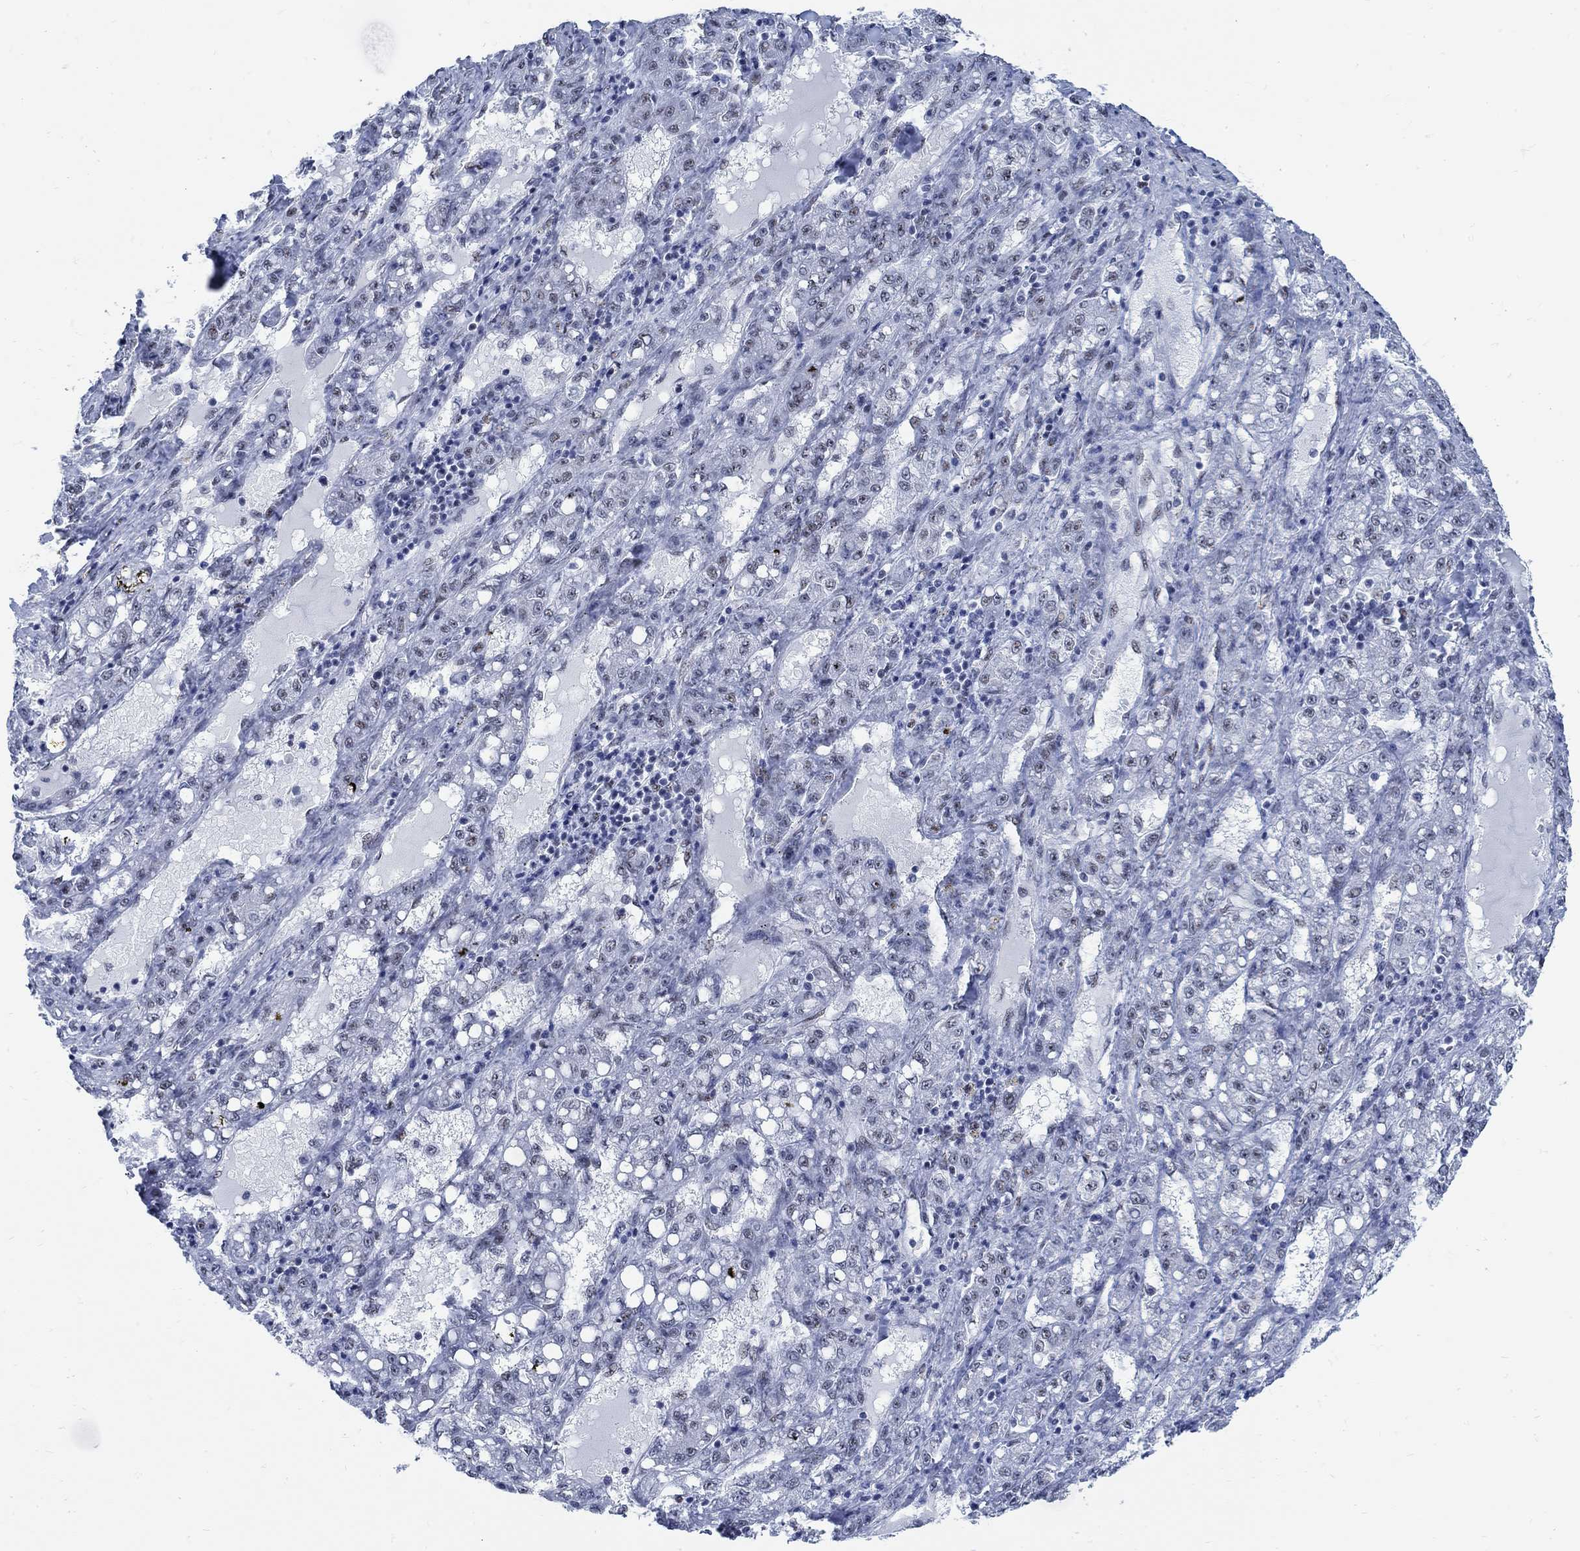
{"staining": {"intensity": "weak", "quantity": "<25%", "location": "nuclear"}, "tissue": "liver cancer", "cell_type": "Tumor cells", "image_type": "cancer", "snomed": [{"axis": "morphology", "description": "Carcinoma, Hepatocellular, NOS"}, {"axis": "topography", "description": "Liver"}], "caption": "Liver hepatocellular carcinoma stained for a protein using immunohistochemistry (IHC) displays no staining tumor cells.", "gene": "DLK1", "patient": {"sex": "female", "age": 65}}